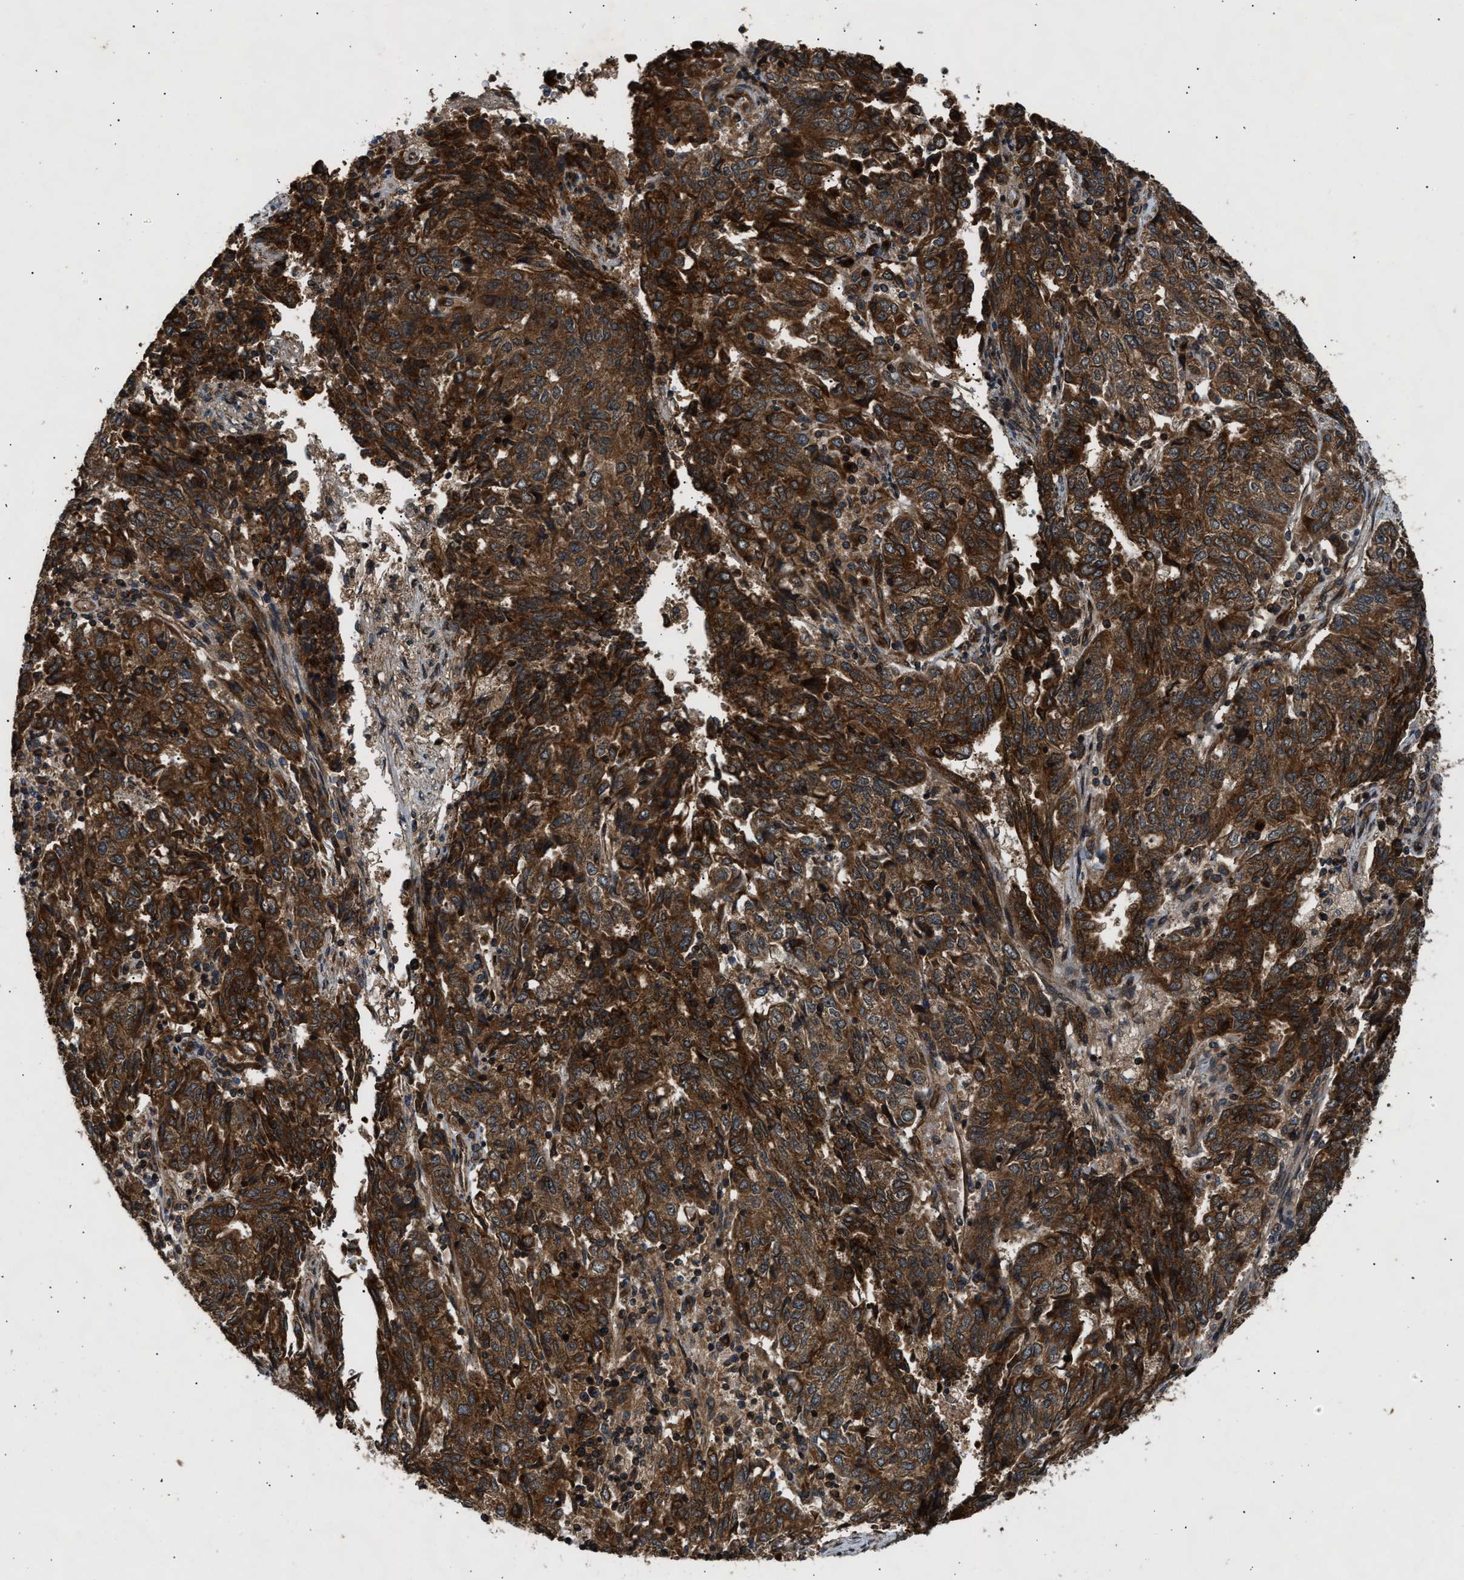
{"staining": {"intensity": "strong", "quantity": ">75%", "location": "cytoplasmic/membranous"}, "tissue": "endometrial cancer", "cell_type": "Tumor cells", "image_type": "cancer", "snomed": [{"axis": "morphology", "description": "Adenocarcinoma, NOS"}, {"axis": "topography", "description": "Endometrium"}], "caption": "Tumor cells display high levels of strong cytoplasmic/membranous expression in approximately >75% of cells in endometrial cancer (adenocarcinoma).", "gene": "PNPLA8", "patient": {"sex": "female", "age": 80}}